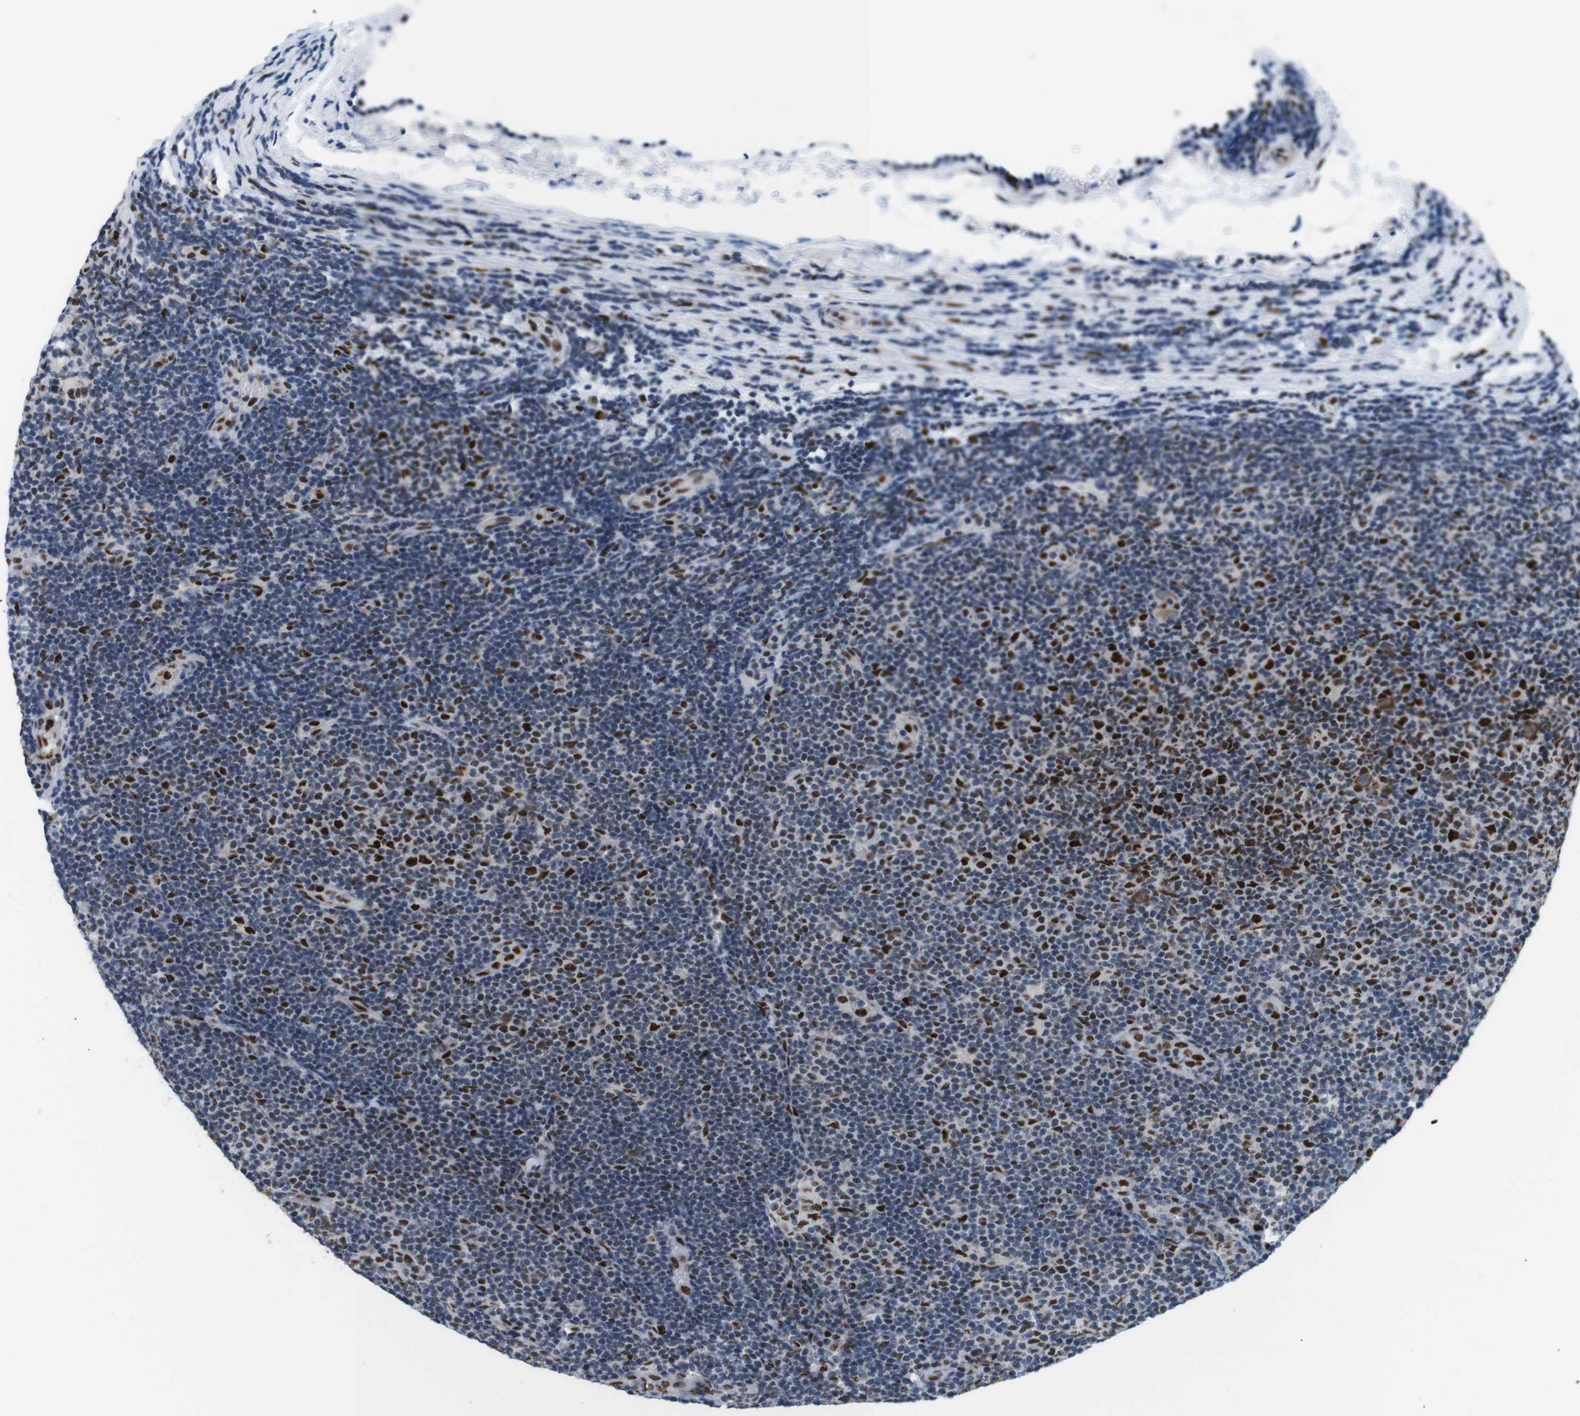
{"staining": {"intensity": "strong", "quantity": "25%-75%", "location": "nuclear"}, "tissue": "lymphoma", "cell_type": "Tumor cells", "image_type": "cancer", "snomed": [{"axis": "morphology", "description": "Malignant lymphoma, non-Hodgkin's type, Low grade"}, {"axis": "topography", "description": "Lymph node"}], "caption": "Immunohistochemical staining of low-grade malignant lymphoma, non-Hodgkin's type displays high levels of strong nuclear expression in about 25%-75% of tumor cells.", "gene": "PSME3", "patient": {"sex": "male", "age": 83}}